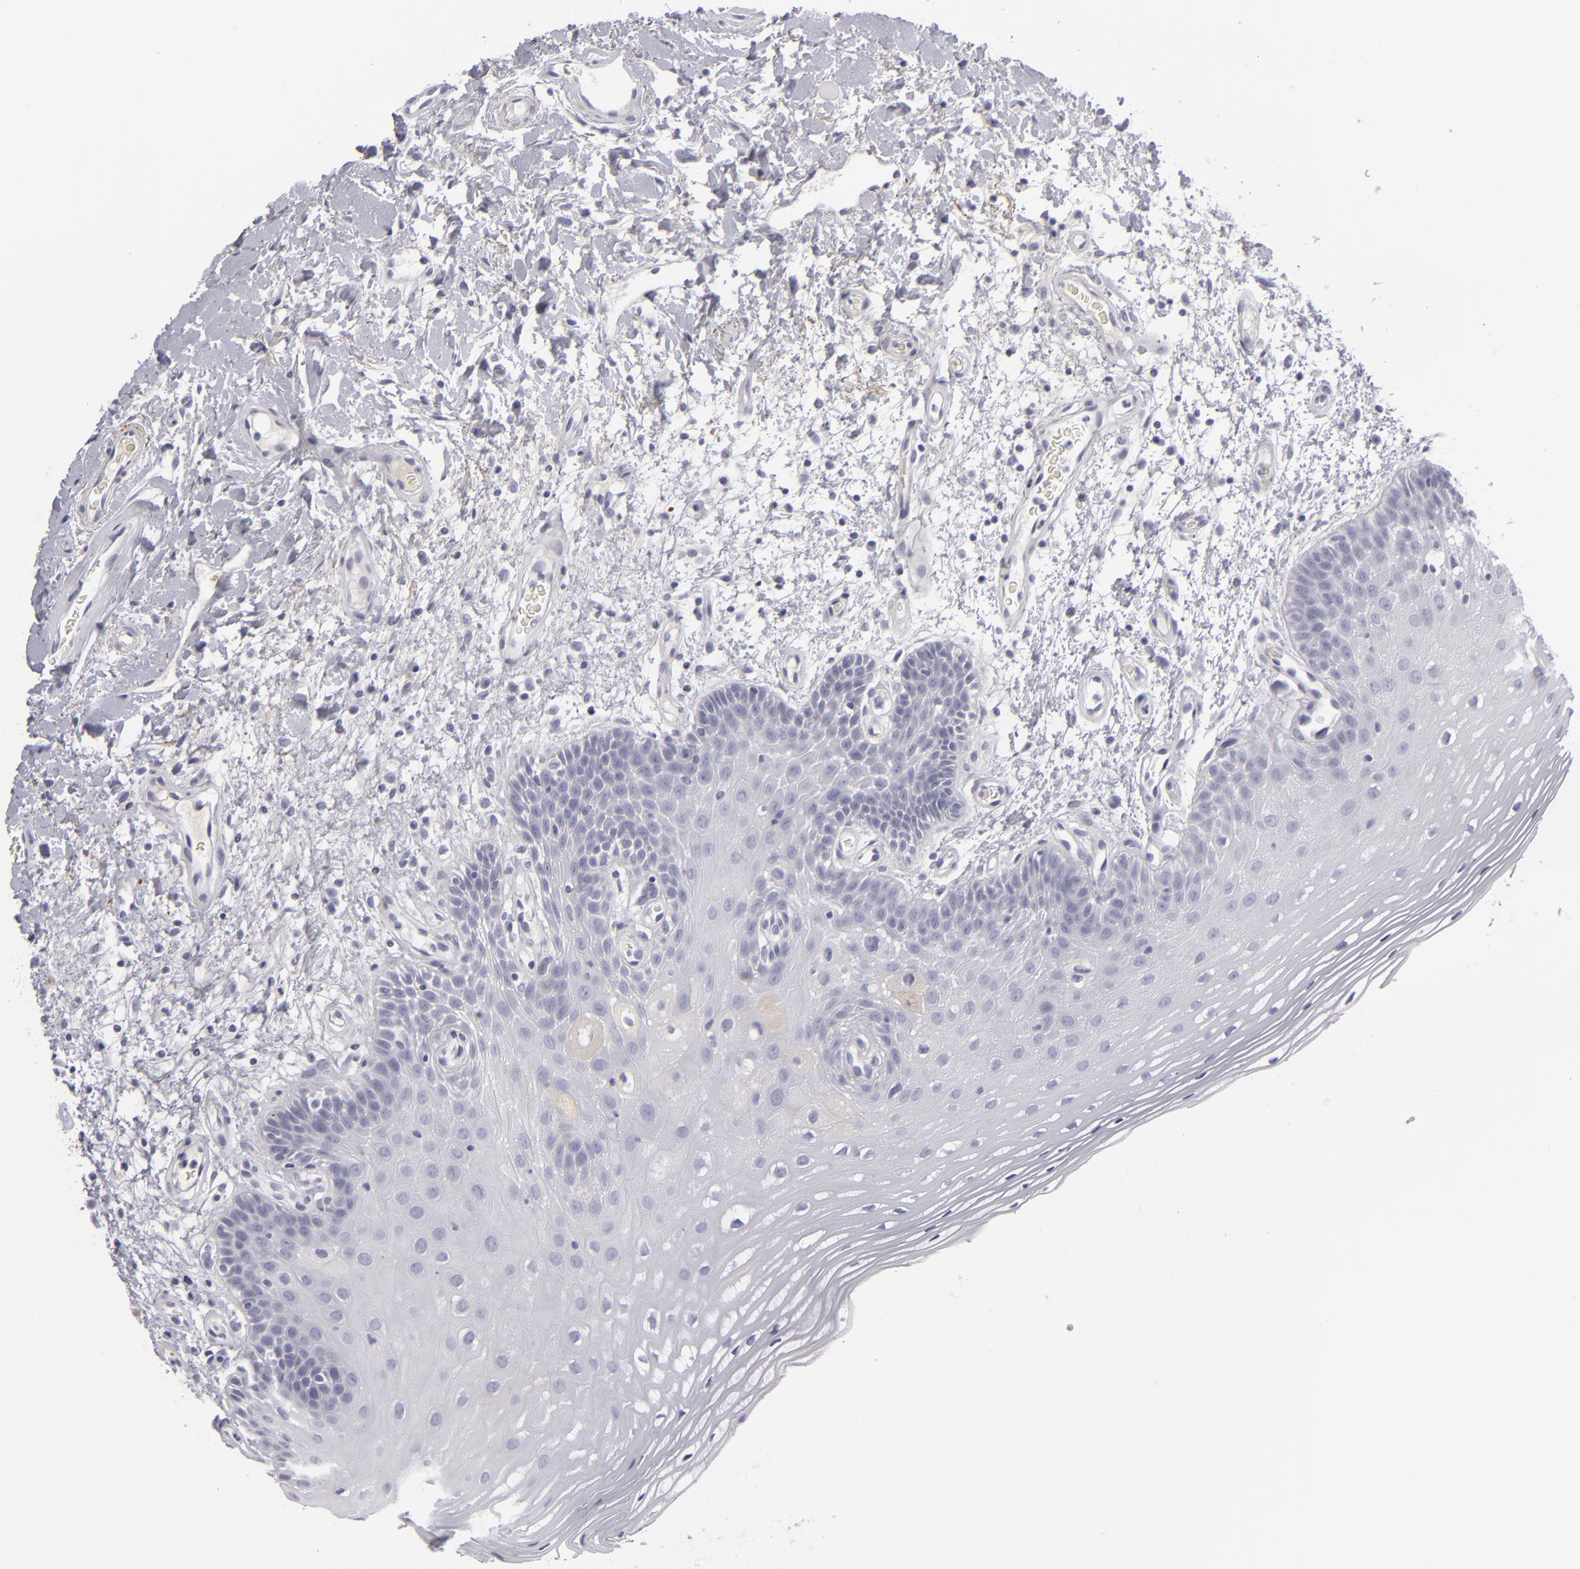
{"staining": {"intensity": "negative", "quantity": "none", "location": "none"}, "tissue": "oral mucosa", "cell_type": "Squamous epithelial cells", "image_type": "normal", "snomed": [{"axis": "morphology", "description": "Normal tissue, NOS"}, {"axis": "morphology", "description": "Squamous cell carcinoma, NOS"}, {"axis": "topography", "description": "Skeletal muscle"}, {"axis": "topography", "description": "Oral tissue"}, {"axis": "topography", "description": "Head-Neck"}], "caption": "Human oral mucosa stained for a protein using immunohistochemistry (IHC) displays no staining in squamous epithelial cells.", "gene": "C9", "patient": {"sex": "male", "age": 71}}